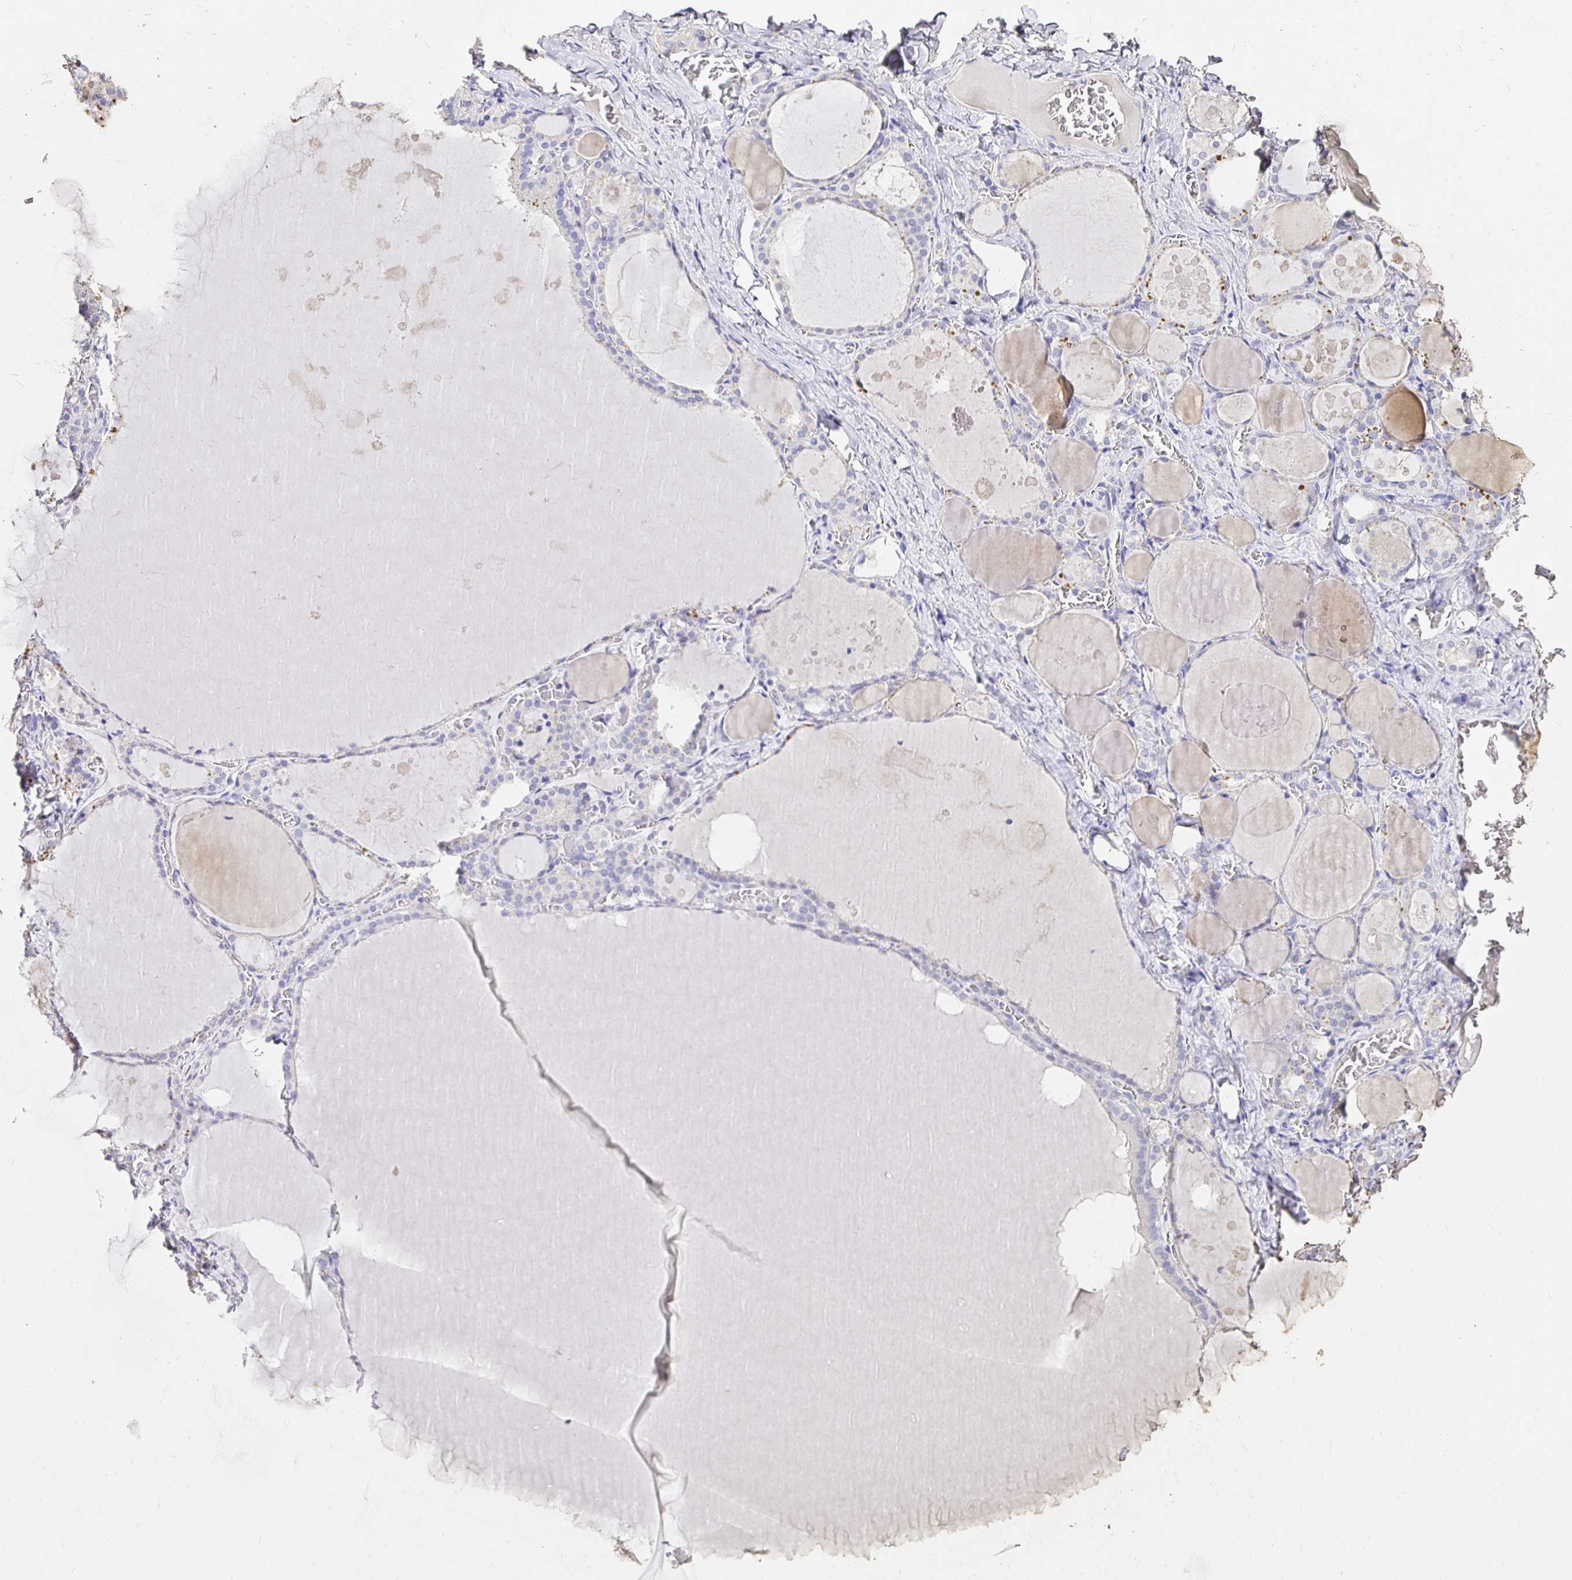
{"staining": {"intensity": "weak", "quantity": "<25%", "location": "cytoplasmic/membranous"}, "tissue": "thyroid gland", "cell_type": "Glandular cells", "image_type": "normal", "snomed": [{"axis": "morphology", "description": "Normal tissue, NOS"}, {"axis": "topography", "description": "Thyroid gland"}], "caption": "This histopathology image is of normal thyroid gland stained with IHC to label a protein in brown with the nuclei are counter-stained blue. There is no staining in glandular cells.", "gene": "UGT1A6", "patient": {"sex": "male", "age": 56}}